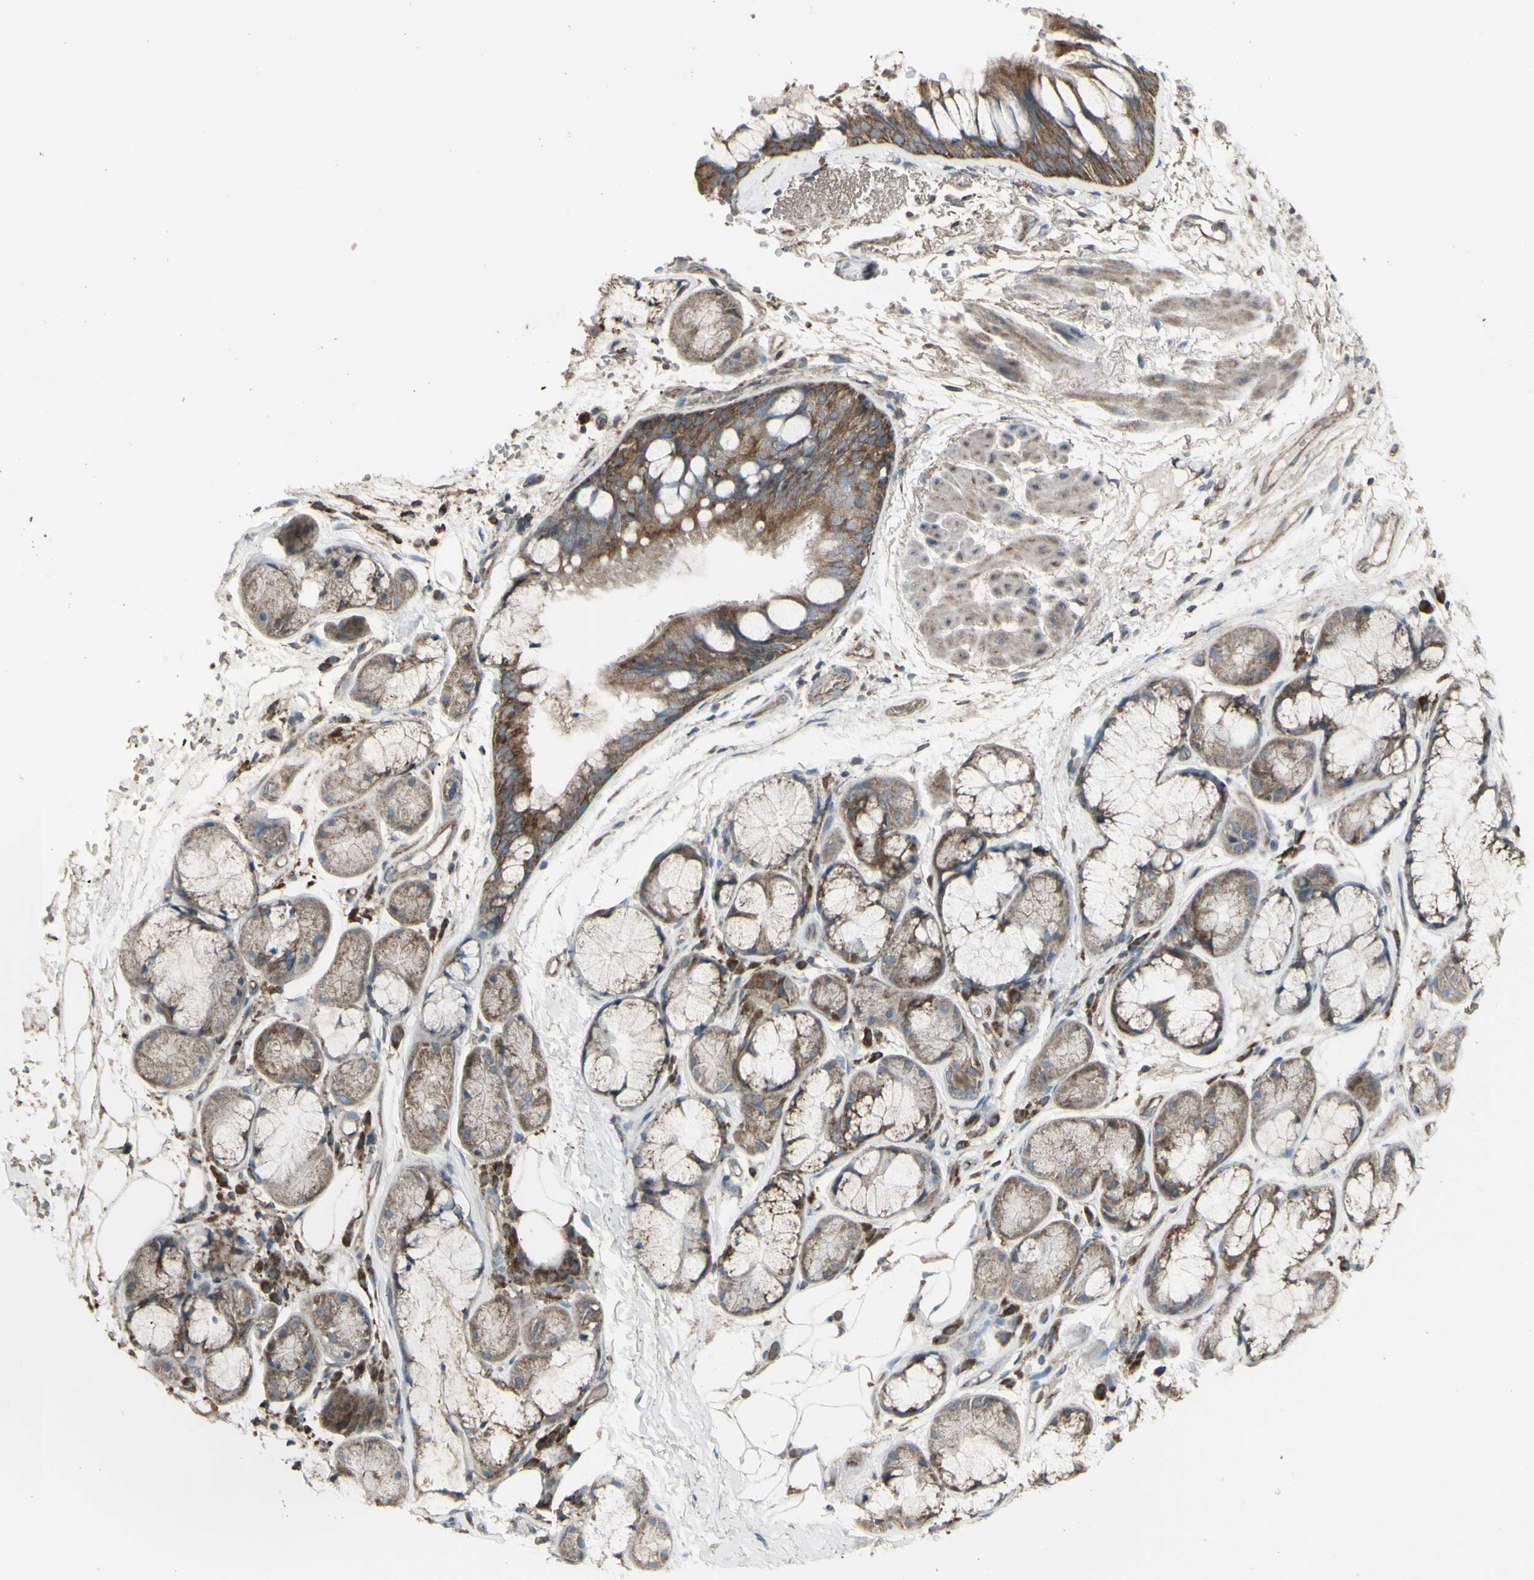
{"staining": {"intensity": "weak", "quantity": ">75%", "location": "cytoplasmic/membranous"}, "tissue": "bronchus", "cell_type": "Respiratory epithelial cells", "image_type": "normal", "snomed": [{"axis": "morphology", "description": "Normal tissue, NOS"}, {"axis": "topography", "description": "Bronchus"}], "caption": "Immunohistochemical staining of normal bronchus reveals low levels of weak cytoplasmic/membranous positivity in approximately >75% of respiratory epithelial cells. (IHC, brightfield microscopy, high magnification).", "gene": "SHC1", "patient": {"sex": "male", "age": 66}}